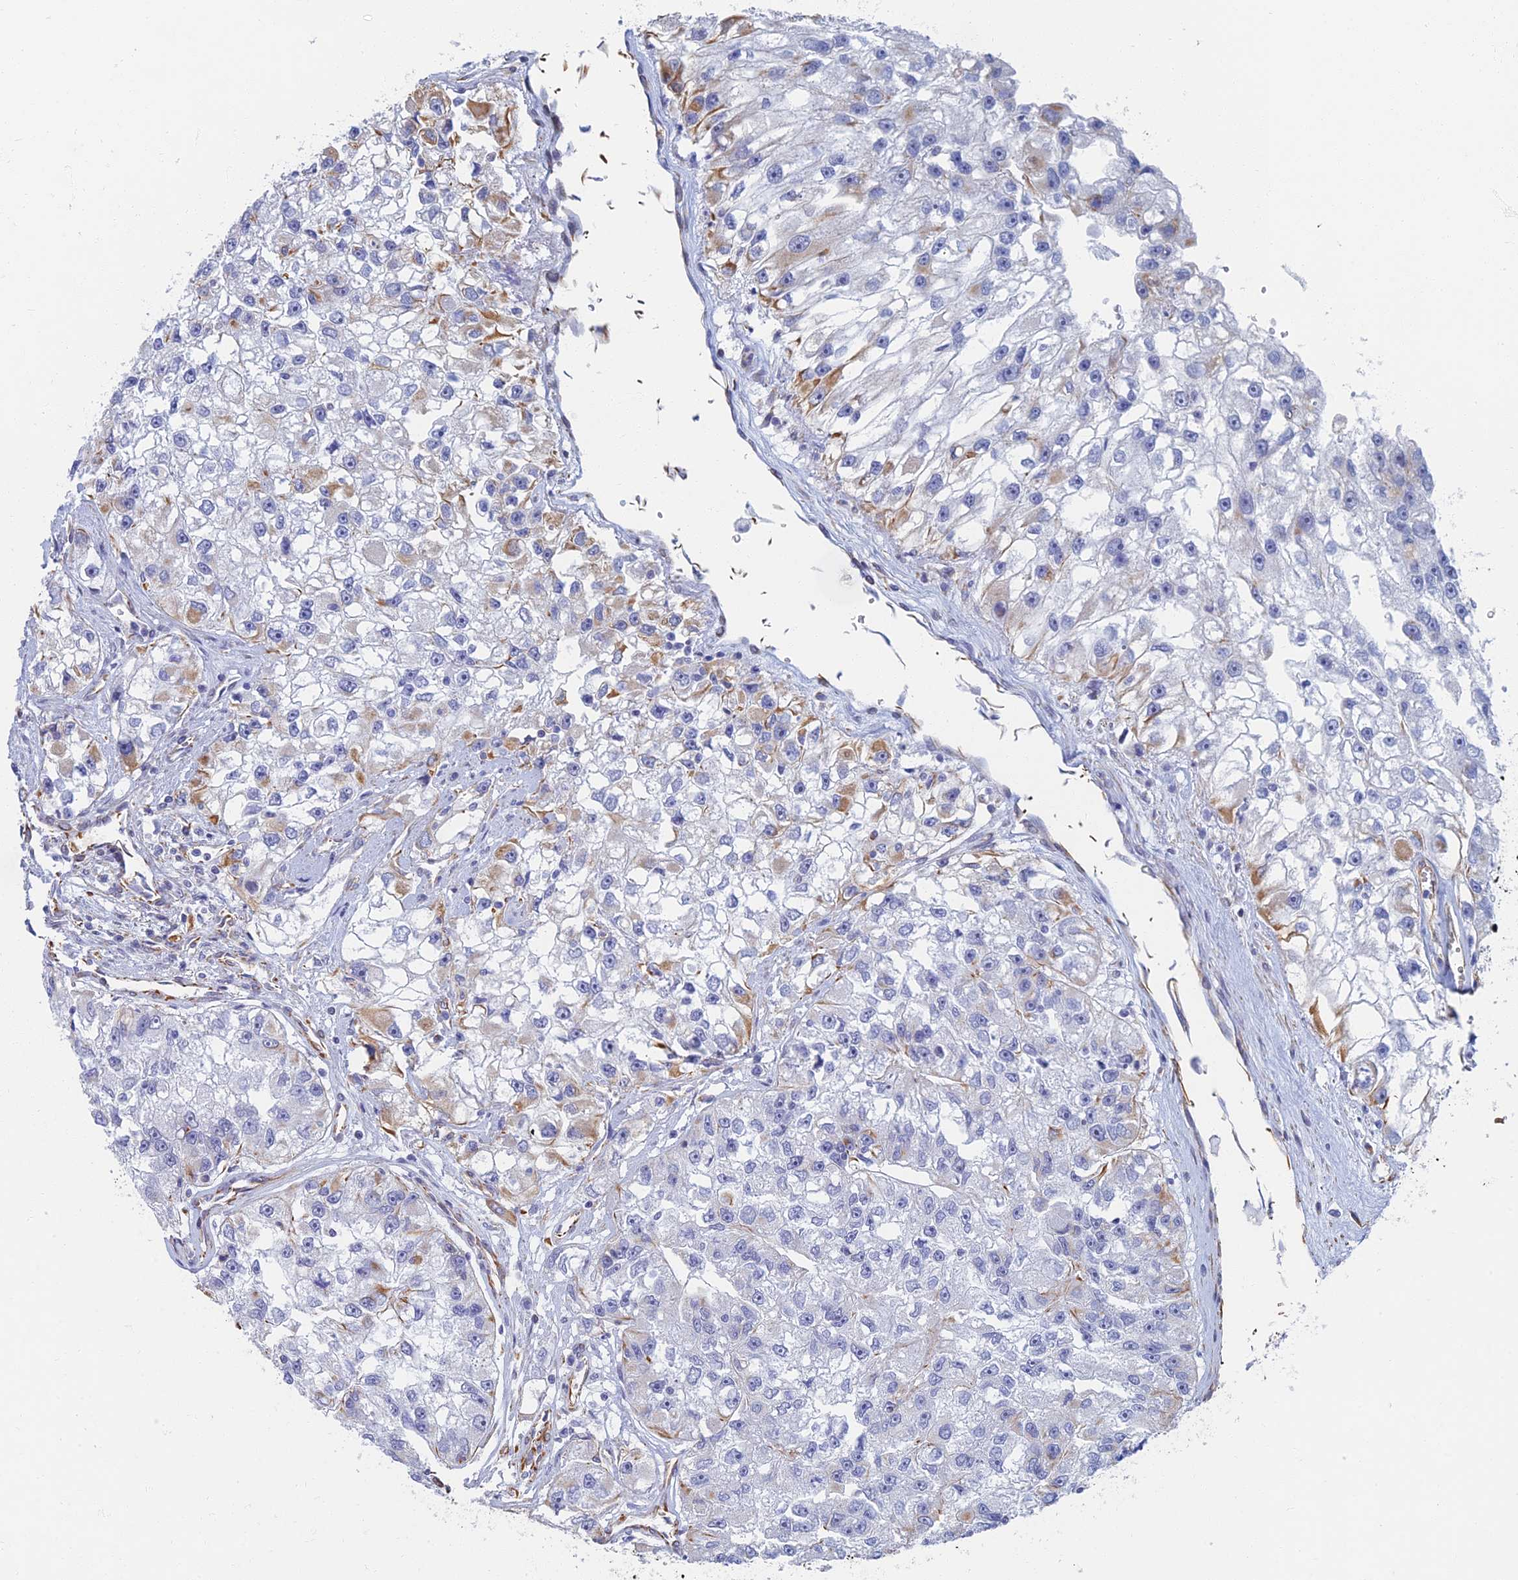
{"staining": {"intensity": "negative", "quantity": "none", "location": "none"}, "tissue": "renal cancer", "cell_type": "Tumor cells", "image_type": "cancer", "snomed": [{"axis": "morphology", "description": "Adenocarcinoma, NOS"}, {"axis": "topography", "description": "Kidney"}], "caption": "Tumor cells are negative for protein expression in human renal cancer (adenocarcinoma).", "gene": "RMC1", "patient": {"sex": "male", "age": 63}}